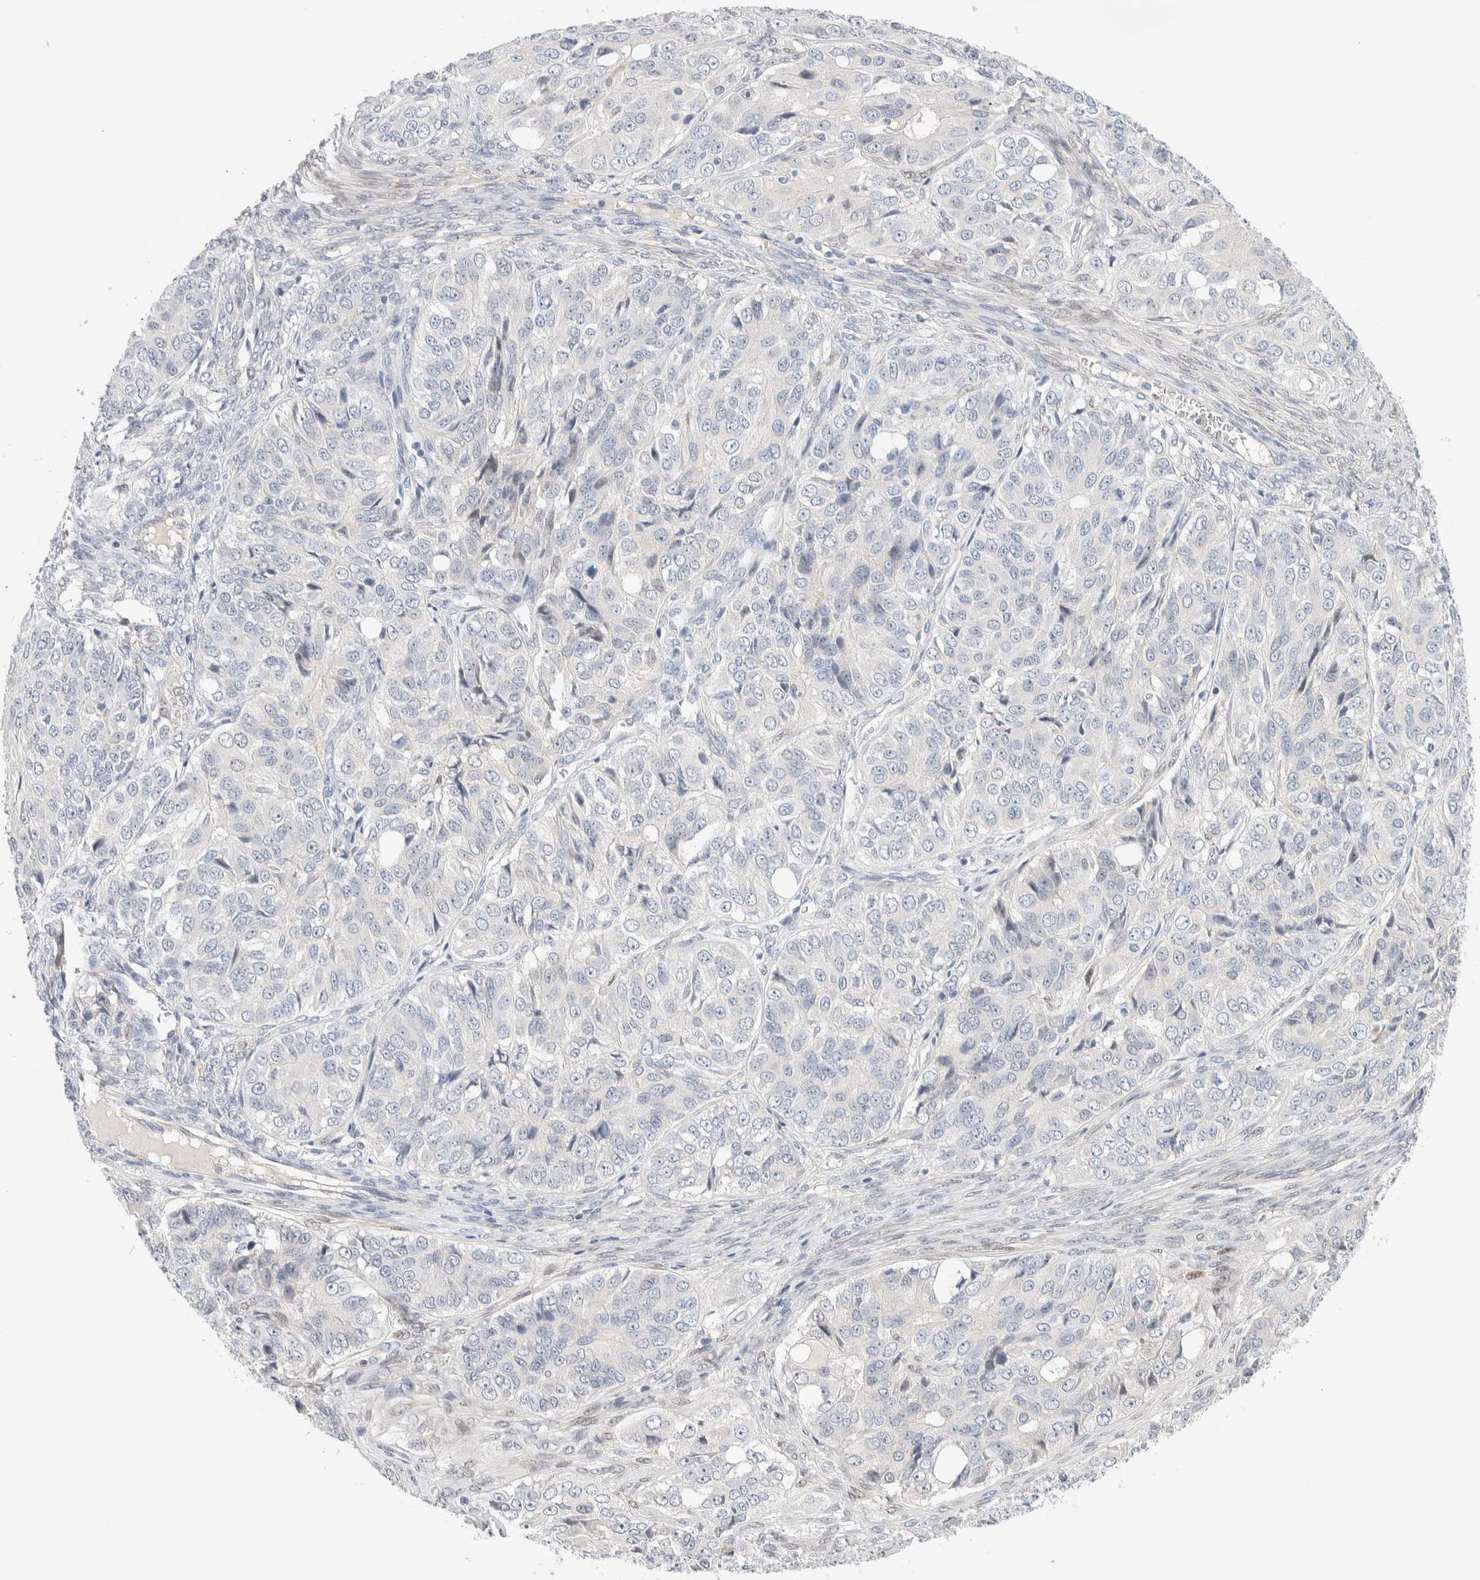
{"staining": {"intensity": "negative", "quantity": "none", "location": "none"}, "tissue": "ovarian cancer", "cell_type": "Tumor cells", "image_type": "cancer", "snomed": [{"axis": "morphology", "description": "Carcinoma, endometroid"}, {"axis": "topography", "description": "Ovary"}], "caption": "Immunohistochemical staining of human endometroid carcinoma (ovarian) exhibits no significant expression in tumor cells.", "gene": "DNAJB6", "patient": {"sex": "female", "age": 51}}